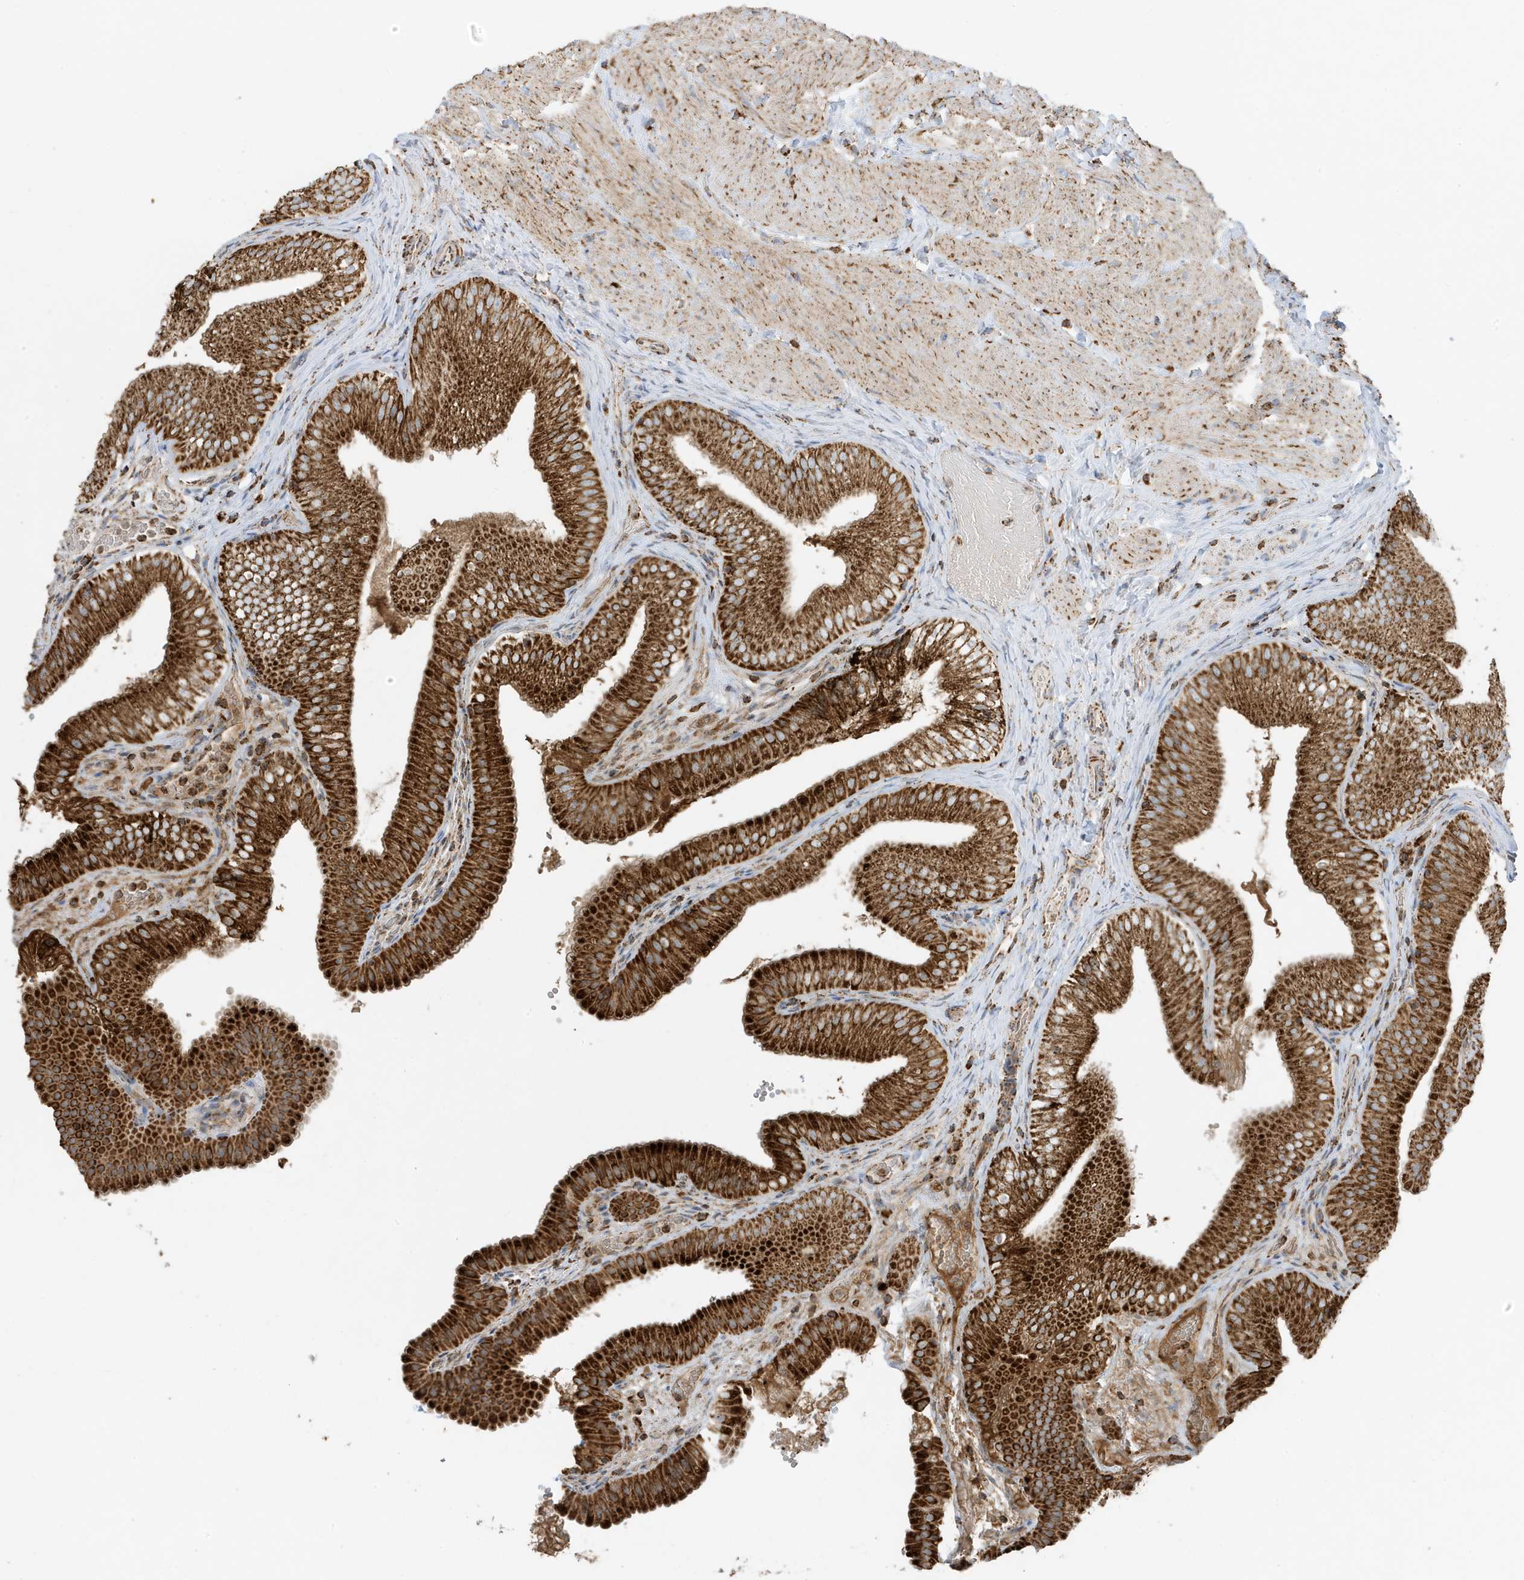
{"staining": {"intensity": "strong", "quantity": ">75%", "location": "cytoplasmic/membranous"}, "tissue": "gallbladder", "cell_type": "Glandular cells", "image_type": "normal", "snomed": [{"axis": "morphology", "description": "Normal tissue, NOS"}, {"axis": "topography", "description": "Gallbladder"}], "caption": "Glandular cells show high levels of strong cytoplasmic/membranous expression in approximately >75% of cells in unremarkable human gallbladder.", "gene": "ATP5ME", "patient": {"sex": "female", "age": 30}}